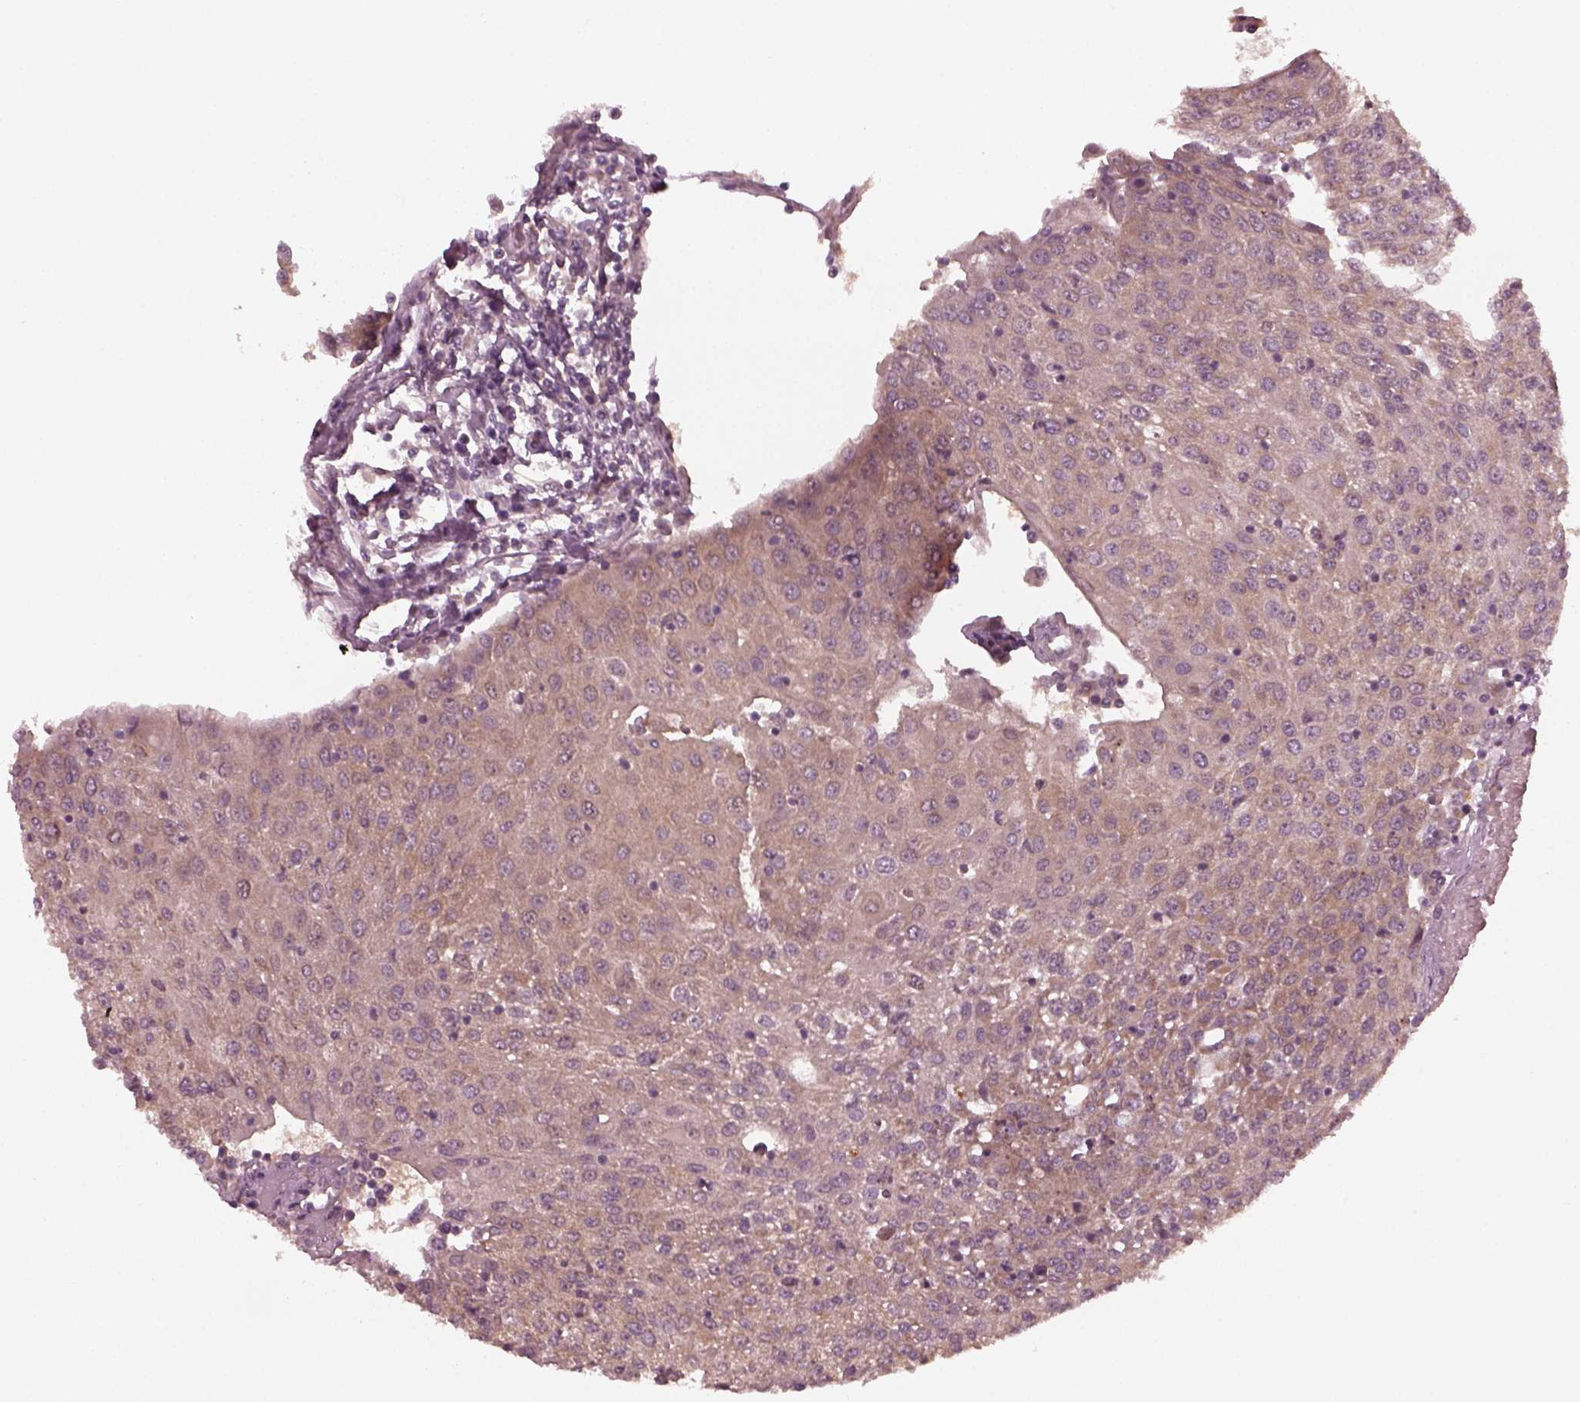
{"staining": {"intensity": "weak", "quantity": ">75%", "location": "cytoplasmic/membranous"}, "tissue": "urothelial cancer", "cell_type": "Tumor cells", "image_type": "cancer", "snomed": [{"axis": "morphology", "description": "Urothelial carcinoma, High grade"}, {"axis": "topography", "description": "Urinary bladder"}], "caption": "High-grade urothelial carcinoma tissue exhibits weak cytoplasmic/membranous positivity in about >75% of tumor cells, visualized by immunohistochemistry. The protein is shown in brown color, while the nuclei are stained blue.", "gene": "FAF2", "patient": {"sex": "female", "age": 85}}